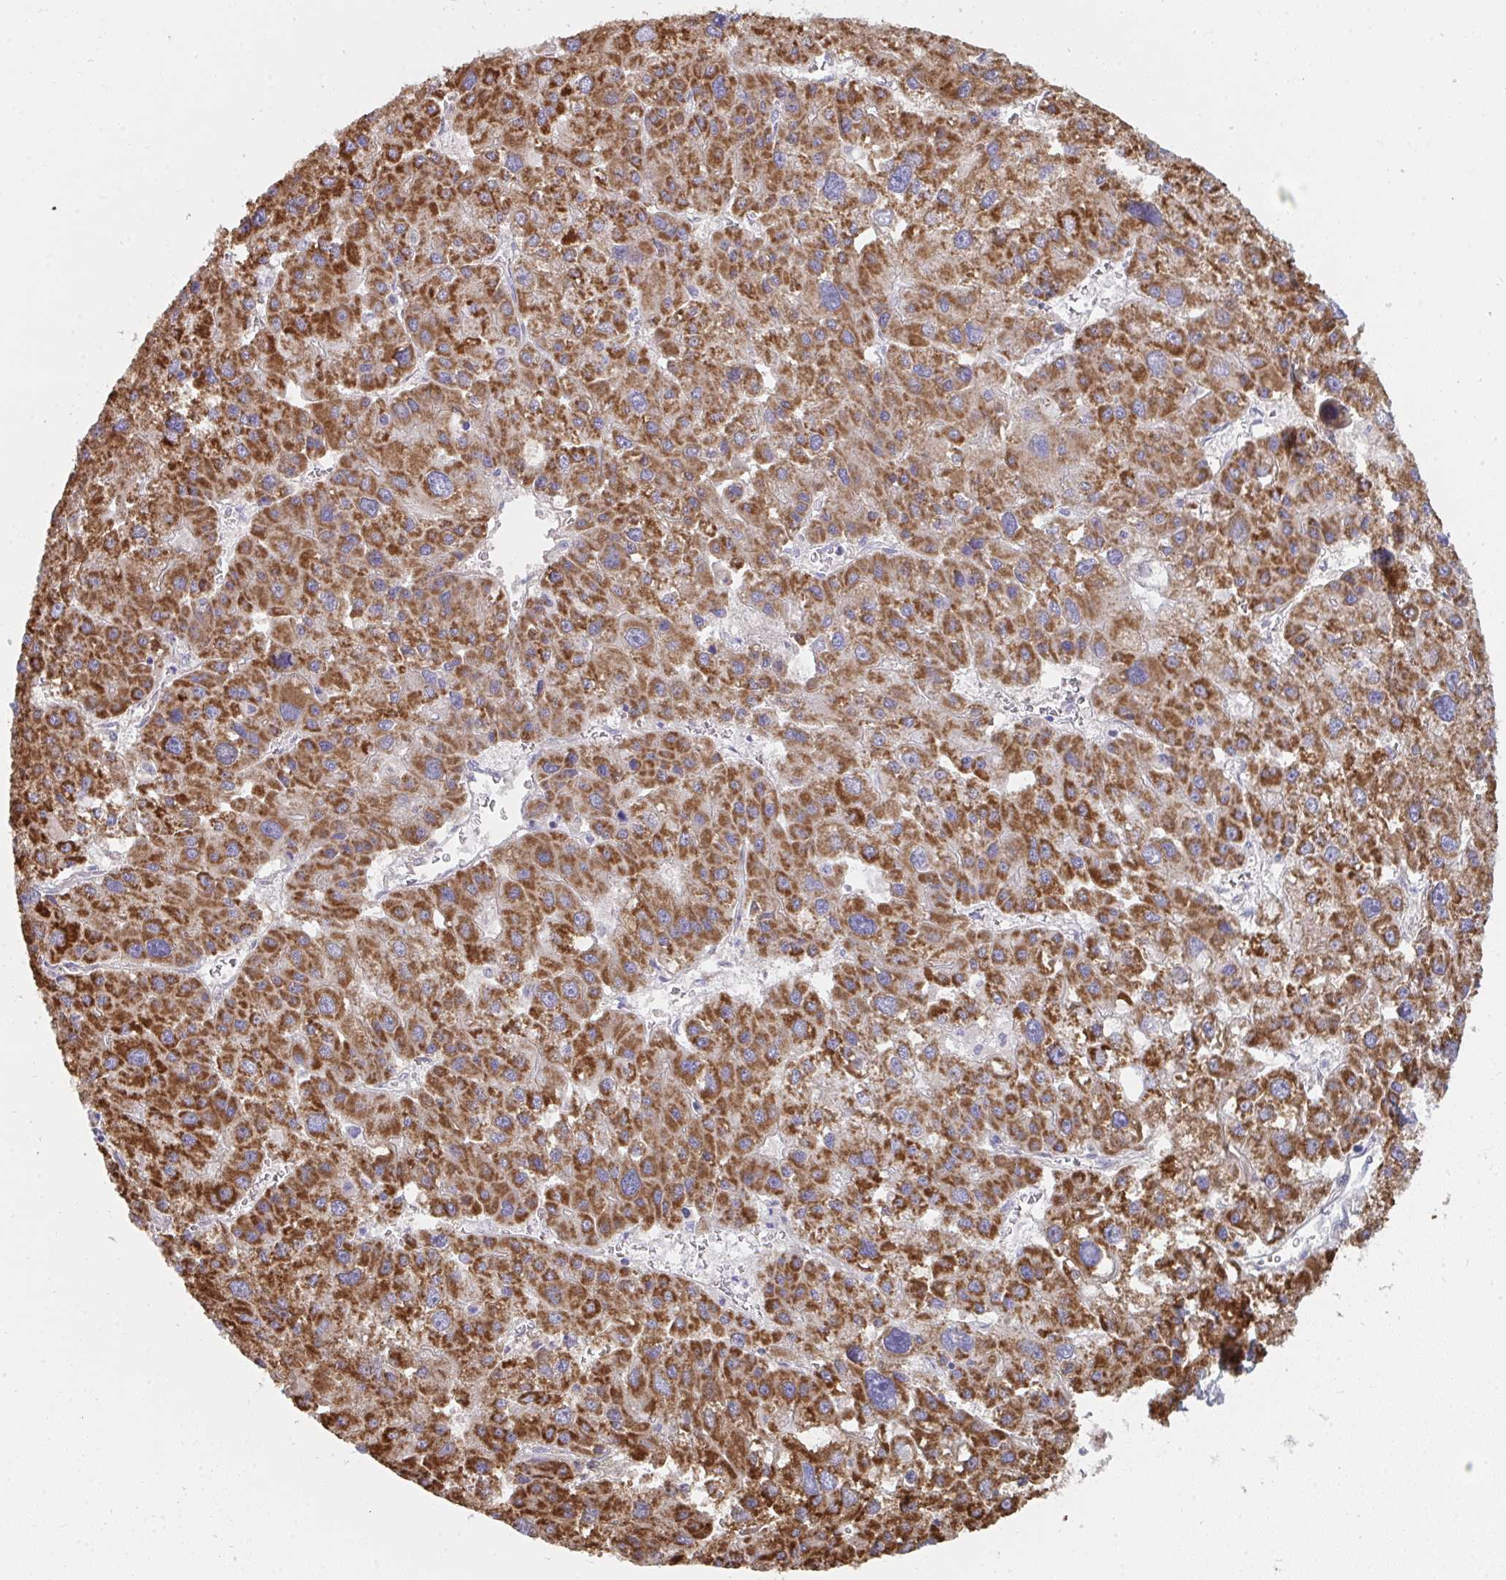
{"staining": {"intensity": "strong", "quantity": ">75%", "location": "cytoplasmic/membranous"}, "tissue": "liver cancer", "cell_type": "Tumor cells", "image_type": "cancer", "snomed": [{"axis": "morphology", "description": "Carcinoma, Hepatocellular, NOS"}, {"axis": "topography", "description": "Liver"}], "caption": "Brown immunohistochemical staining in liver hepatocellular carcinoma demonstrates strong cytoplasmic/membranous positivity in approximately >75% of tumor cells. (DAB (3,3'-diaminobenzidine) = brown stain, brightfield microscopy at high magnification).", "gene": "AIFM1", "patient": {"sex": "male", "age": 73}}